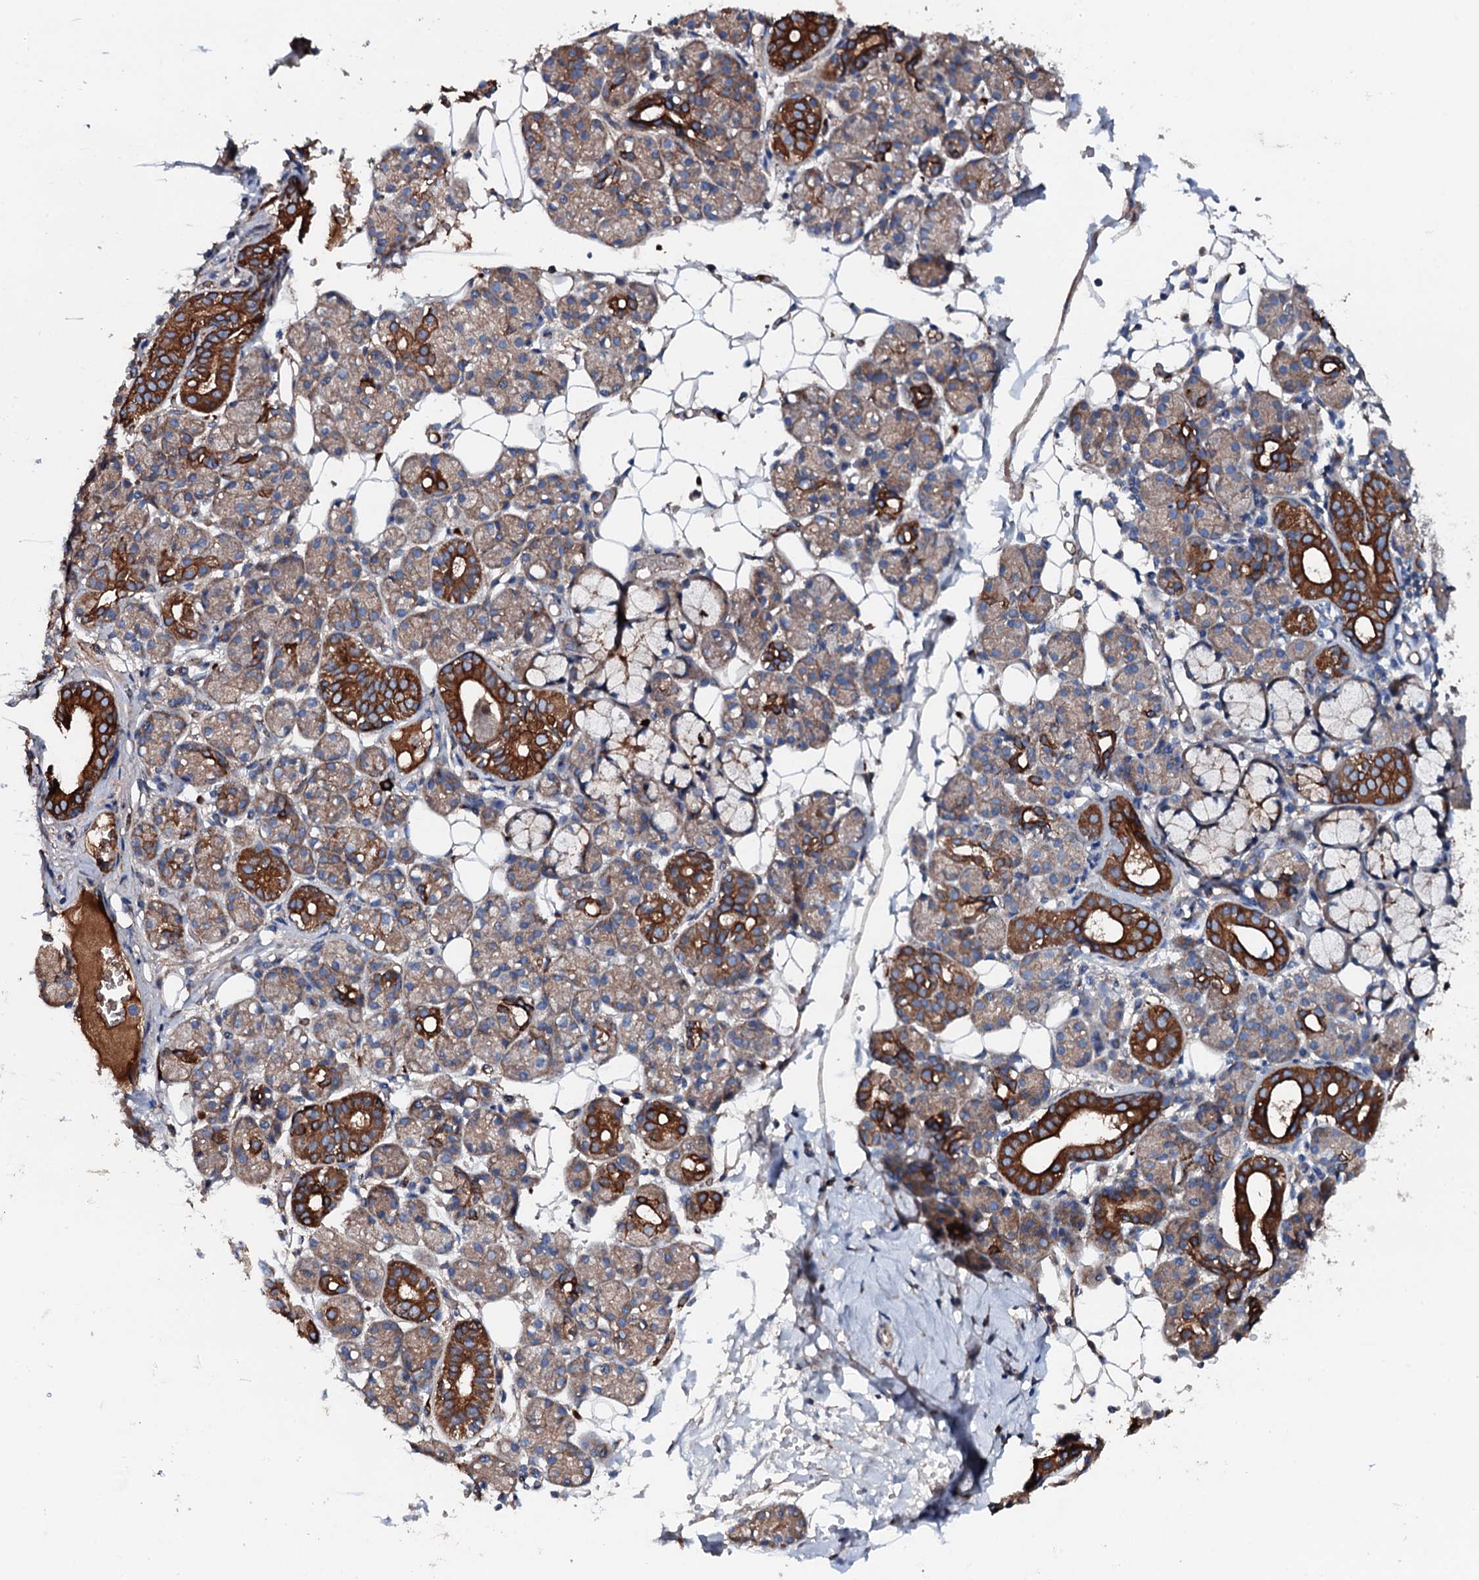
{"staining": {"intensity": "strong", "quantity": "25%-75%", "location": "cytoplasmic/membranous"}, "tissue": "salivary gland", "cell_type": "Glandular cells", "image_type": "normal", "snomed": [{"axis": "morphology", "description": "Normal tissue, NOS"}, {"axis": "topography", "description": "Salivary gland"}], "caption": "Glandular cells display strong cytoplasmic/membranous staining in approximately 25%-75% of cells in benign salivary gland.", "gene": "NEK1", "patient": {"sex": "male", "age": 63}}